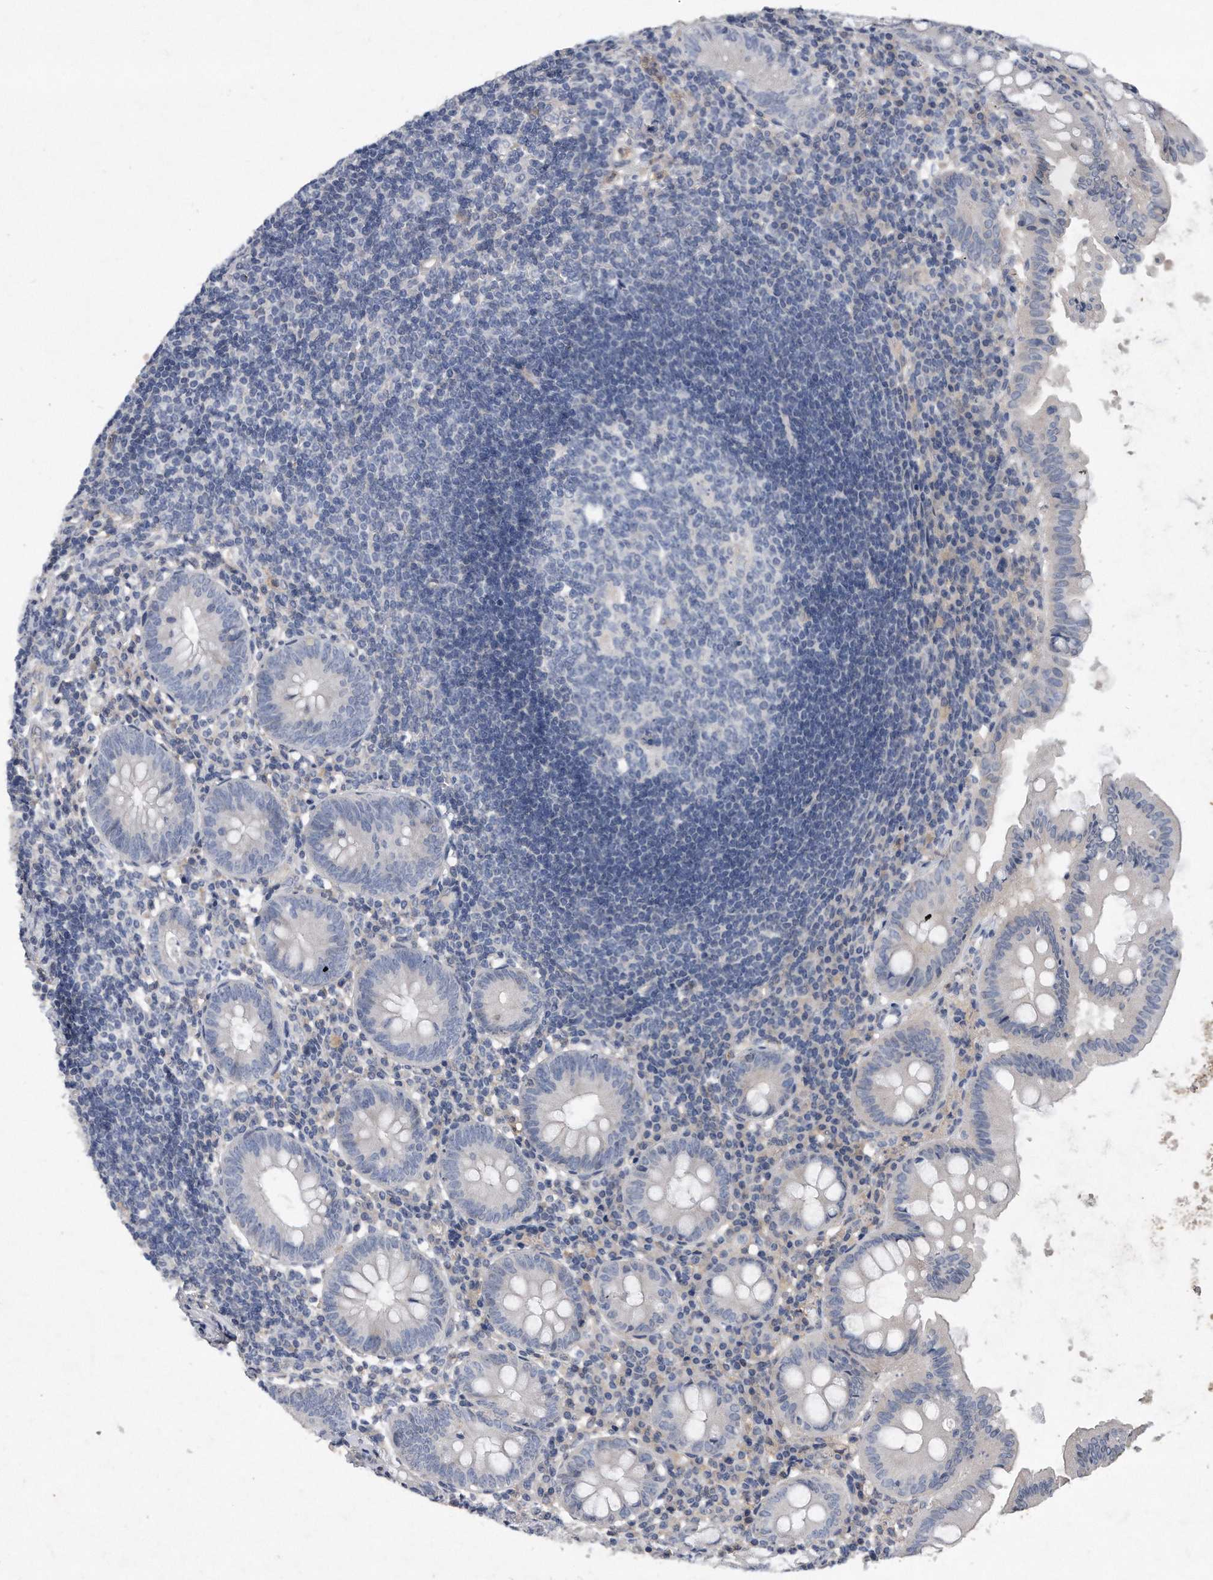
{"staining": {"intensity": "negative", "quantity": "none", "location": "none"}, "tissue": "appendix", "cell_type": "Glandular cells", "image_type": "normal", "snomed": [{"axis": "morphology", "description": "Normal tissue, NOS"}, {"axis": "topography", "description": "Appendix"}], "caption": "A high-resolution histopathology image shows immunohistochemistry (IHC) staining of normal appendix, which demonstrates no significant positivity in glandular cells. (Brightfield microscopy of DAB immunohistochemistry (IHC) at high magnification).", "gene": "HOMER3", "patient": {"sex": "female", "age": 54}}